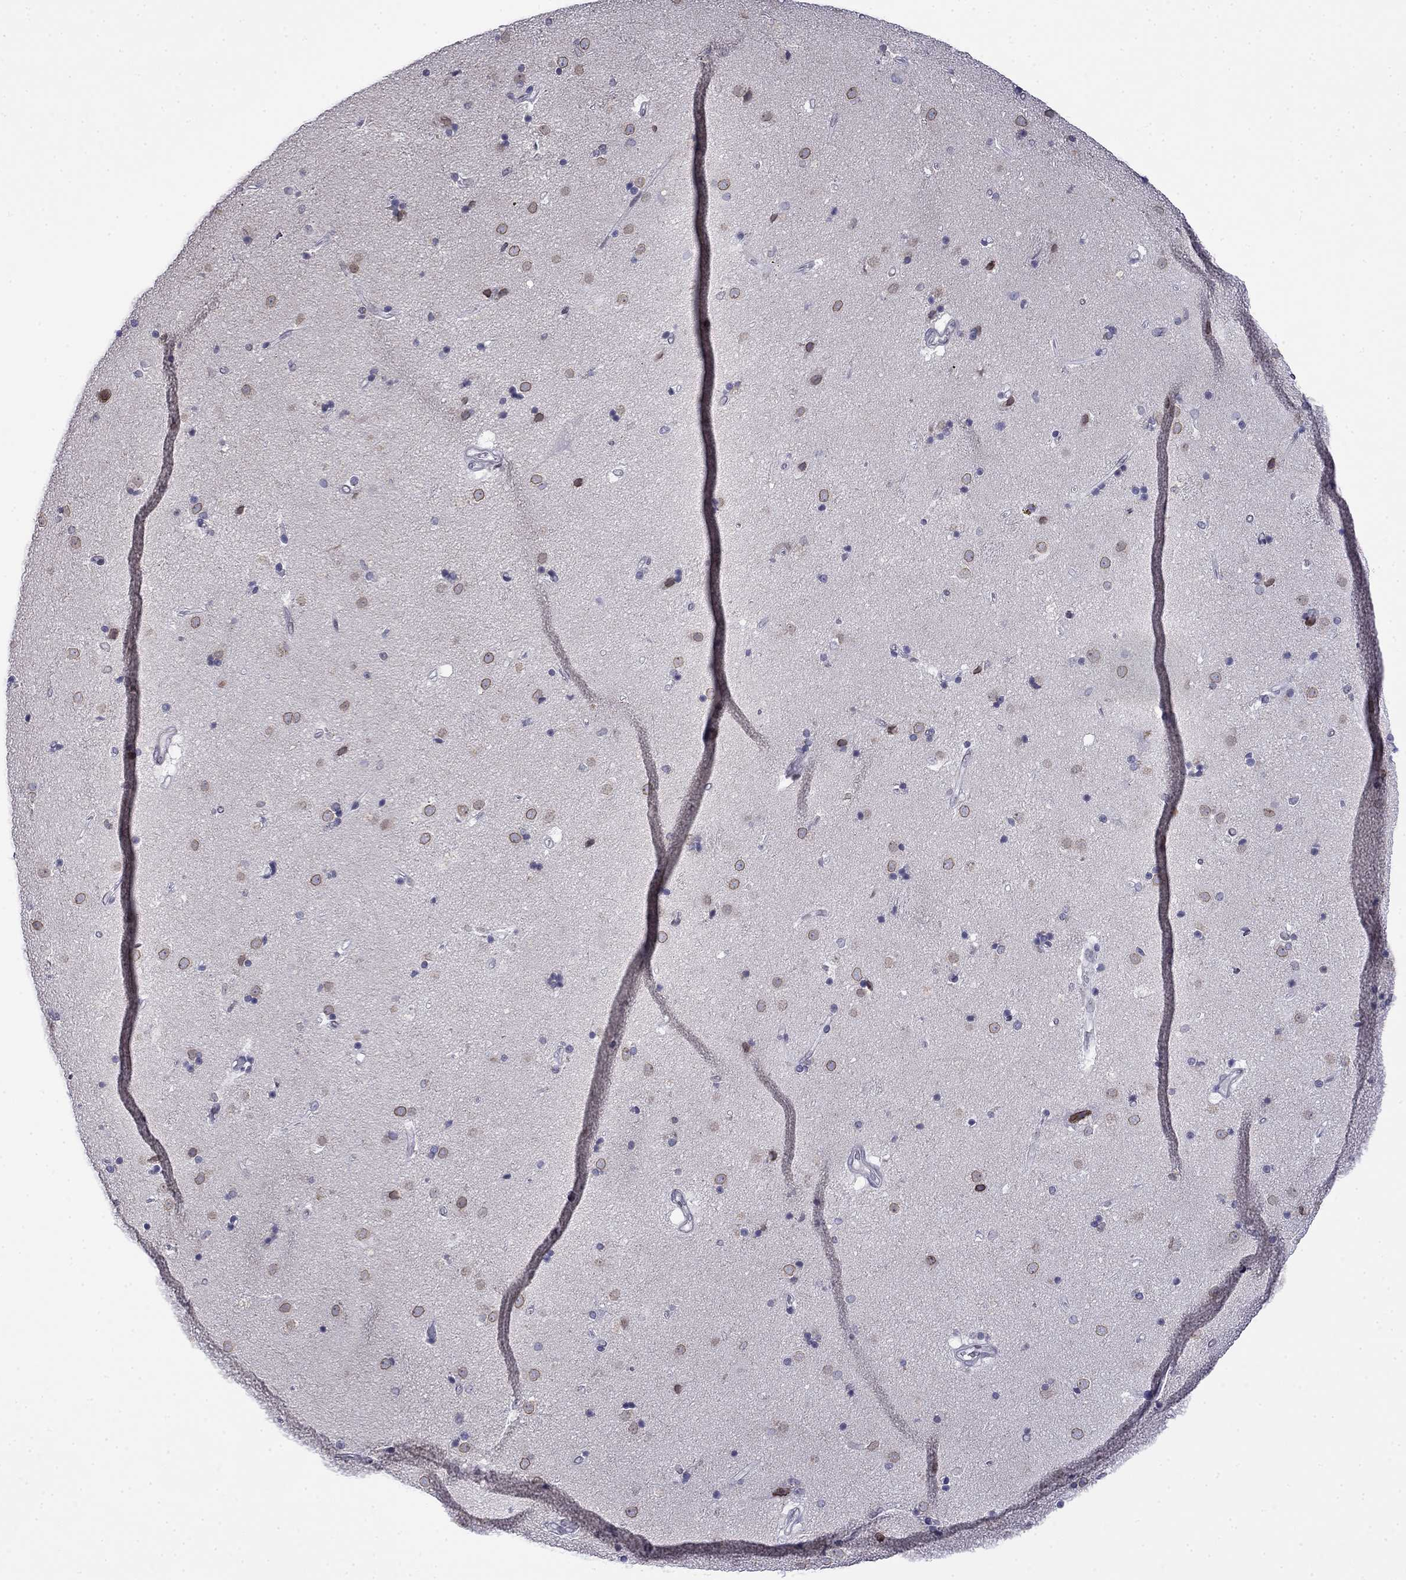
{"staining": {"intensity": "negative", "quantity": "none", "location": "none"}, "tissue": "caudate", "cell_type": "Glial cells", "image_type": "normal", "snomed": [{"axis": "morphology", "description": "Normal tissue, NOS"}, {"axis": "topography", "description": "Lateral ventricle wall"}], "caption": "High power microscopy image of an immunohistochemistry micrograph of unremarkable caudate, revealing no significant positivity in glial cells. (Immunohistochemistry, brightfield microscopy, high magnification).", "gene": "PRR18", "patient": {"sex": "male", "age": 54}}